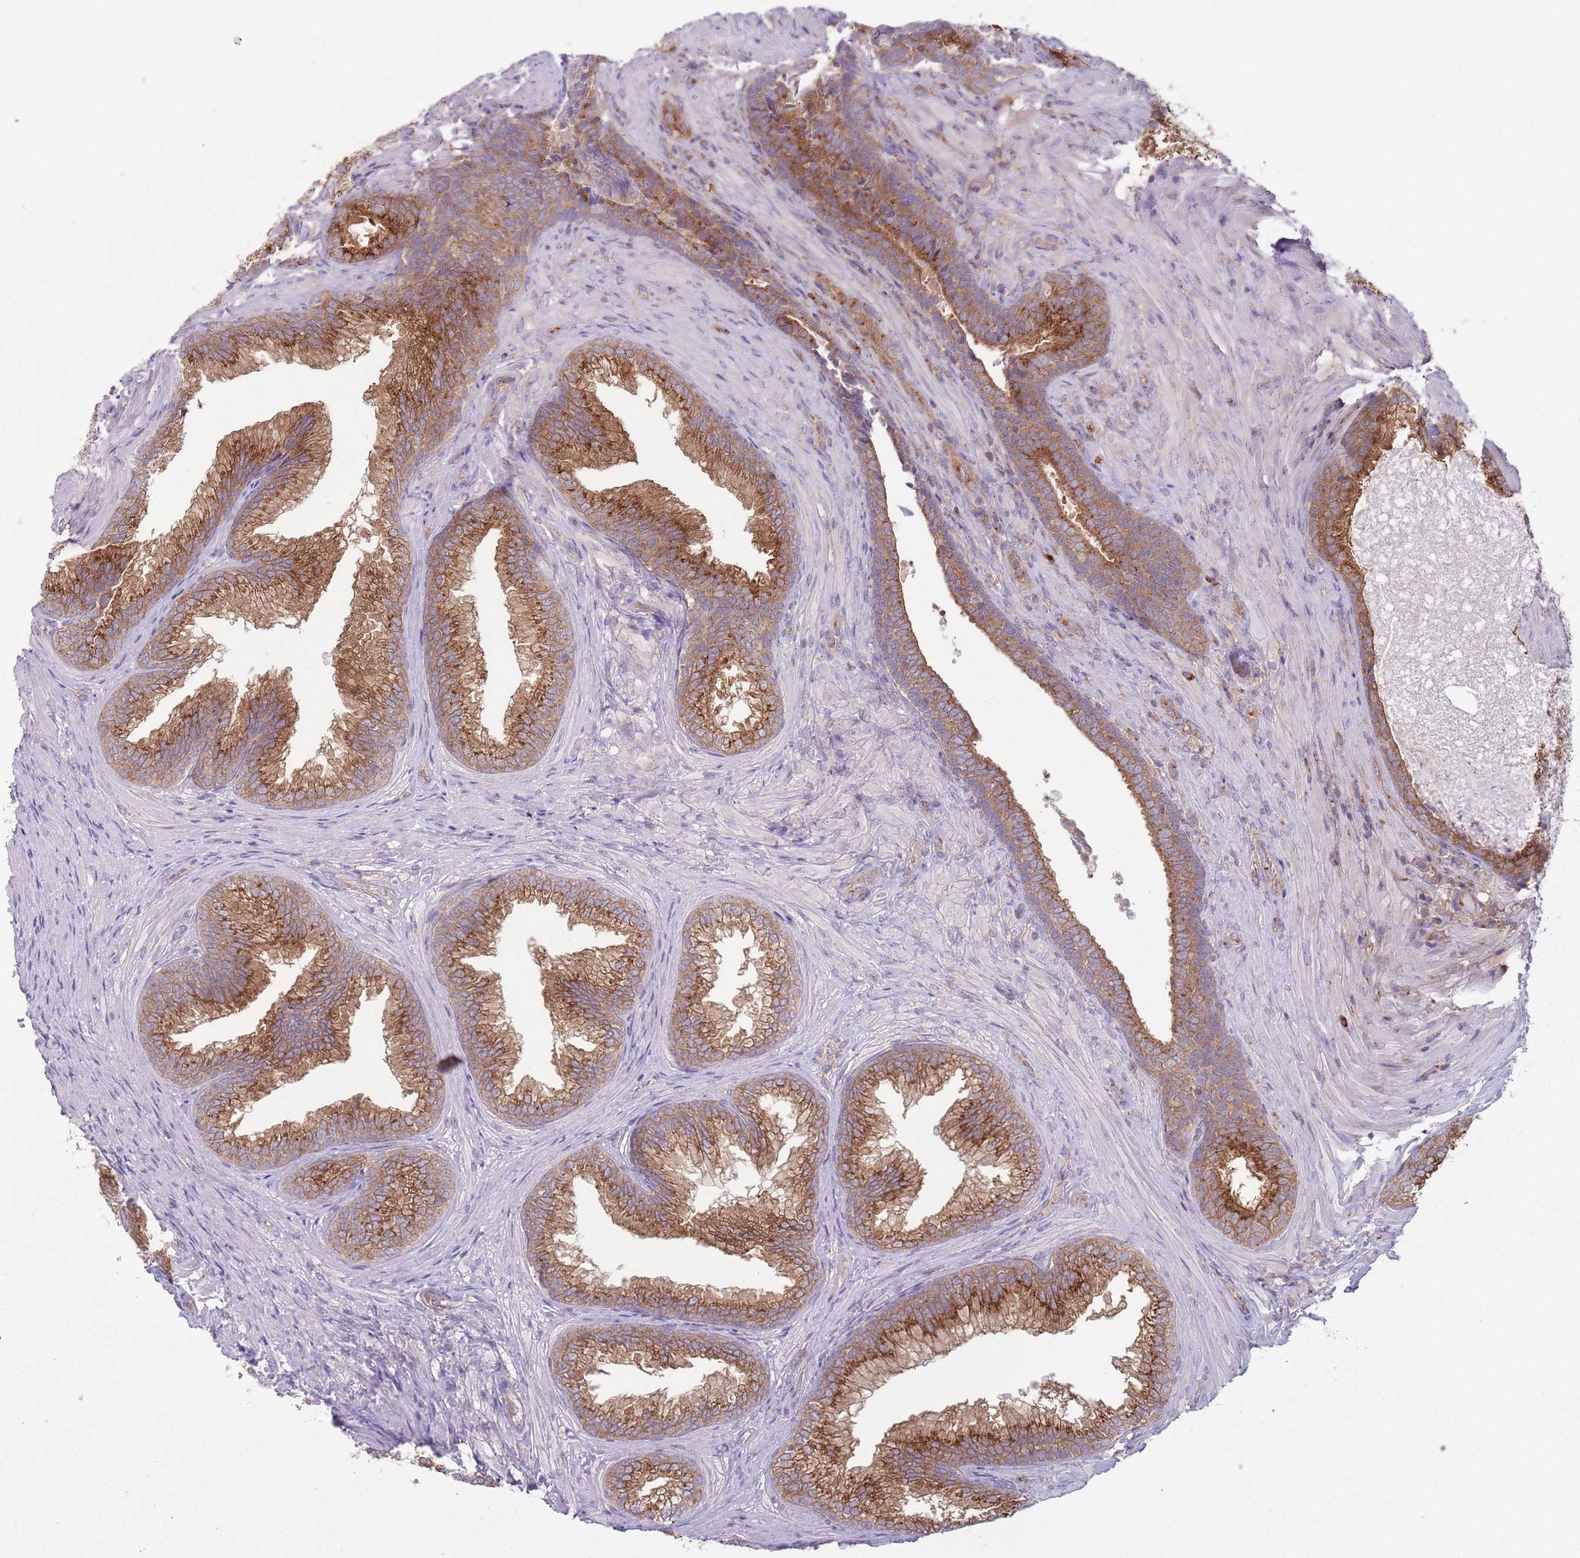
{"staining": {"intensity": "moderate", "quantity": ">75%", "location": "cytoplasmic/membranous"}, "tissue": "prostate", "cell_type": "Glandular cells", "image_type": "normal", "snomed": [{"axis": "morphology", "description": "Normal tissue, NOS"}, {"axis": "topography", "description": "Prostate"}], "caption": "Glandular cells exhibit medium levels of moderate cytoplasmic/membranous positivity in approximately >75% of cells in normal prostate. (IHC, brightfield microscopy, high magnification).", "gene": "COPE", "patient": {"sex": "male", "age": 76}}